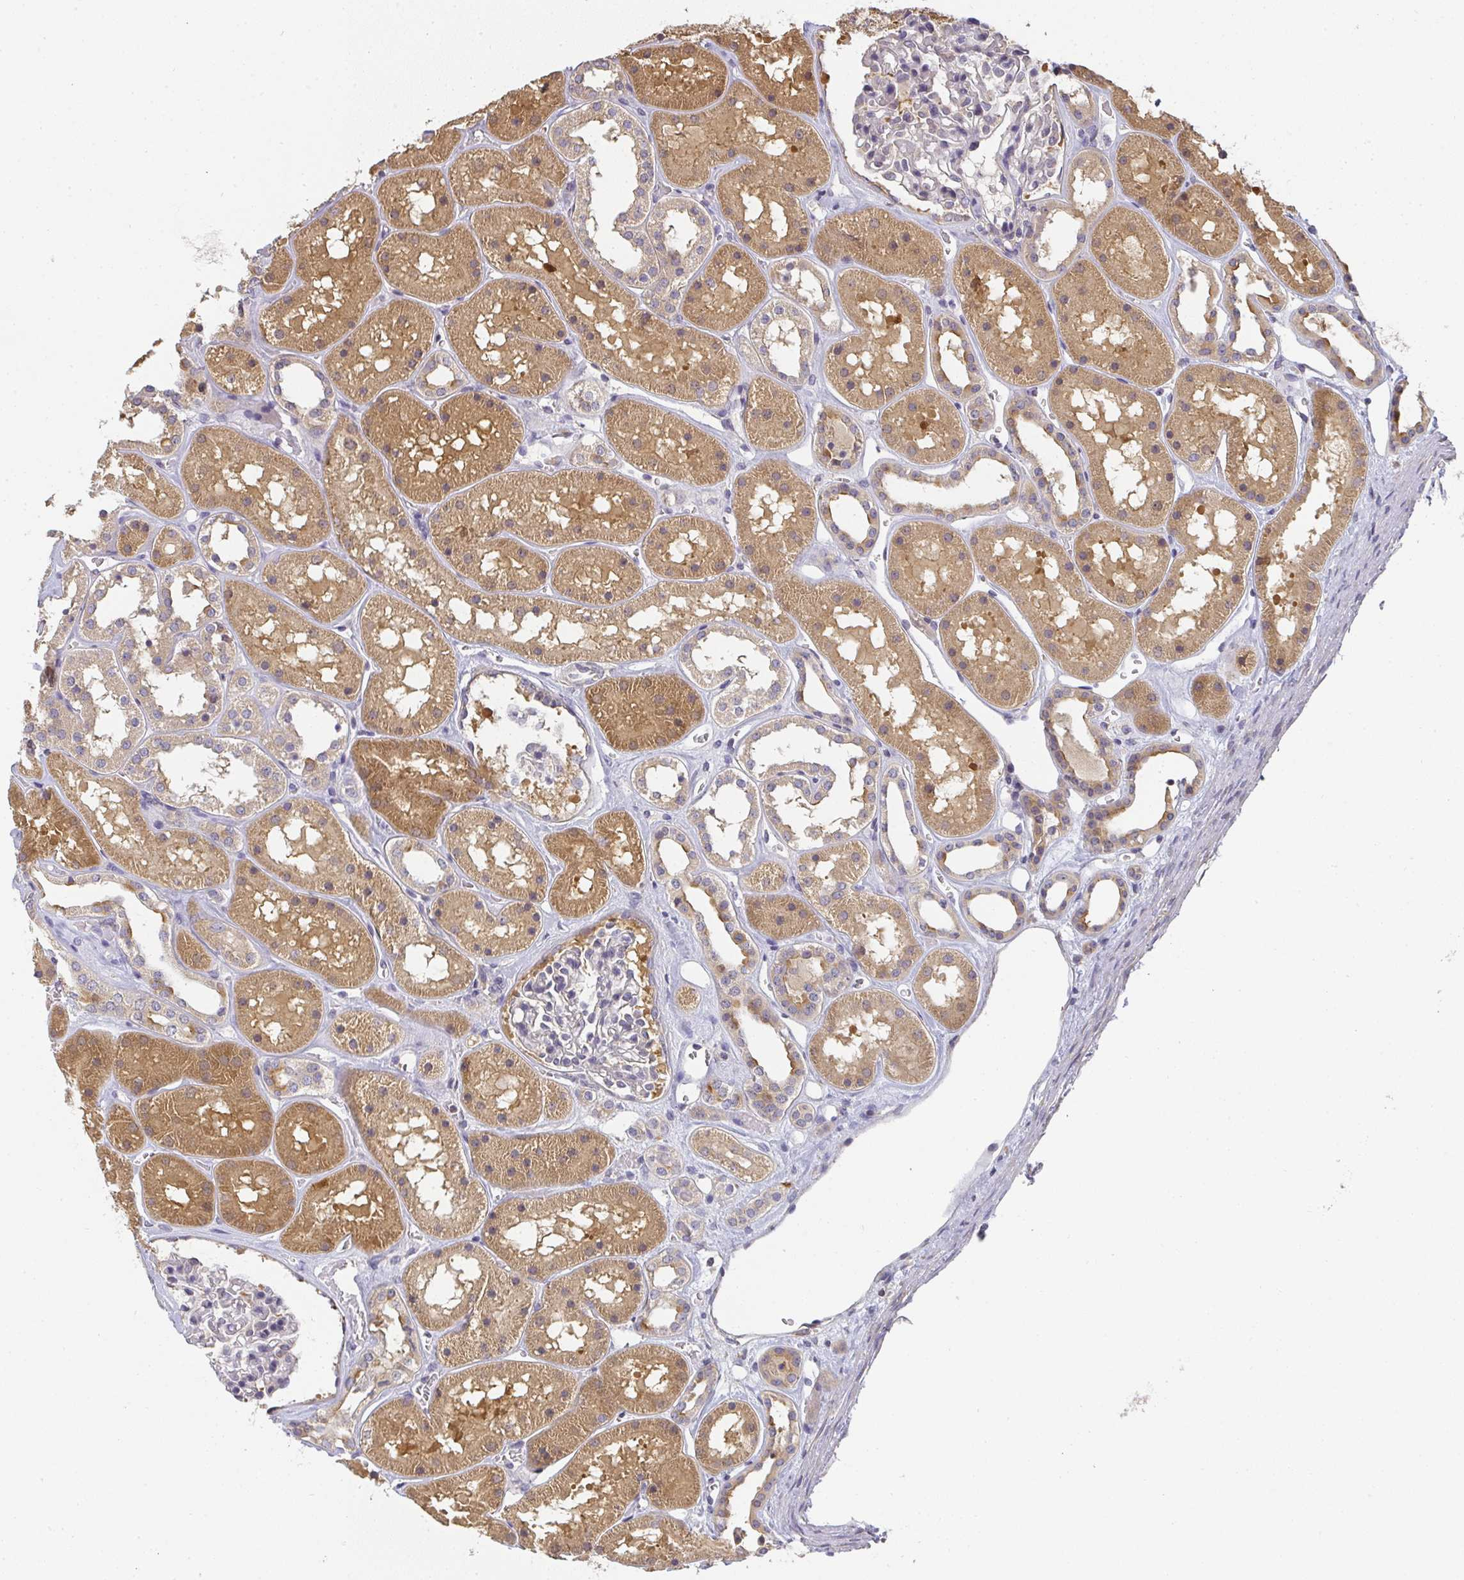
{"staining": {"intensity": "negative", "quantity": "none", "location": "none"}, "tissue": "kidney", "cell_type": "Cells in glomeruli", "image_type": "normal", "snomed": [{"axis": "morphology", "description": "Normal tissue, NOS"}, {"axis": "topography", "description": "Kidney"}], "caption": "Kidney was stained to show a protein in brown. There is no significant staining in cells in glomeruli. (IHC, brightfield microscopy, high magnification).", "gene": "SLC35B3", "patient": {"sex": "female", "age": 41}}